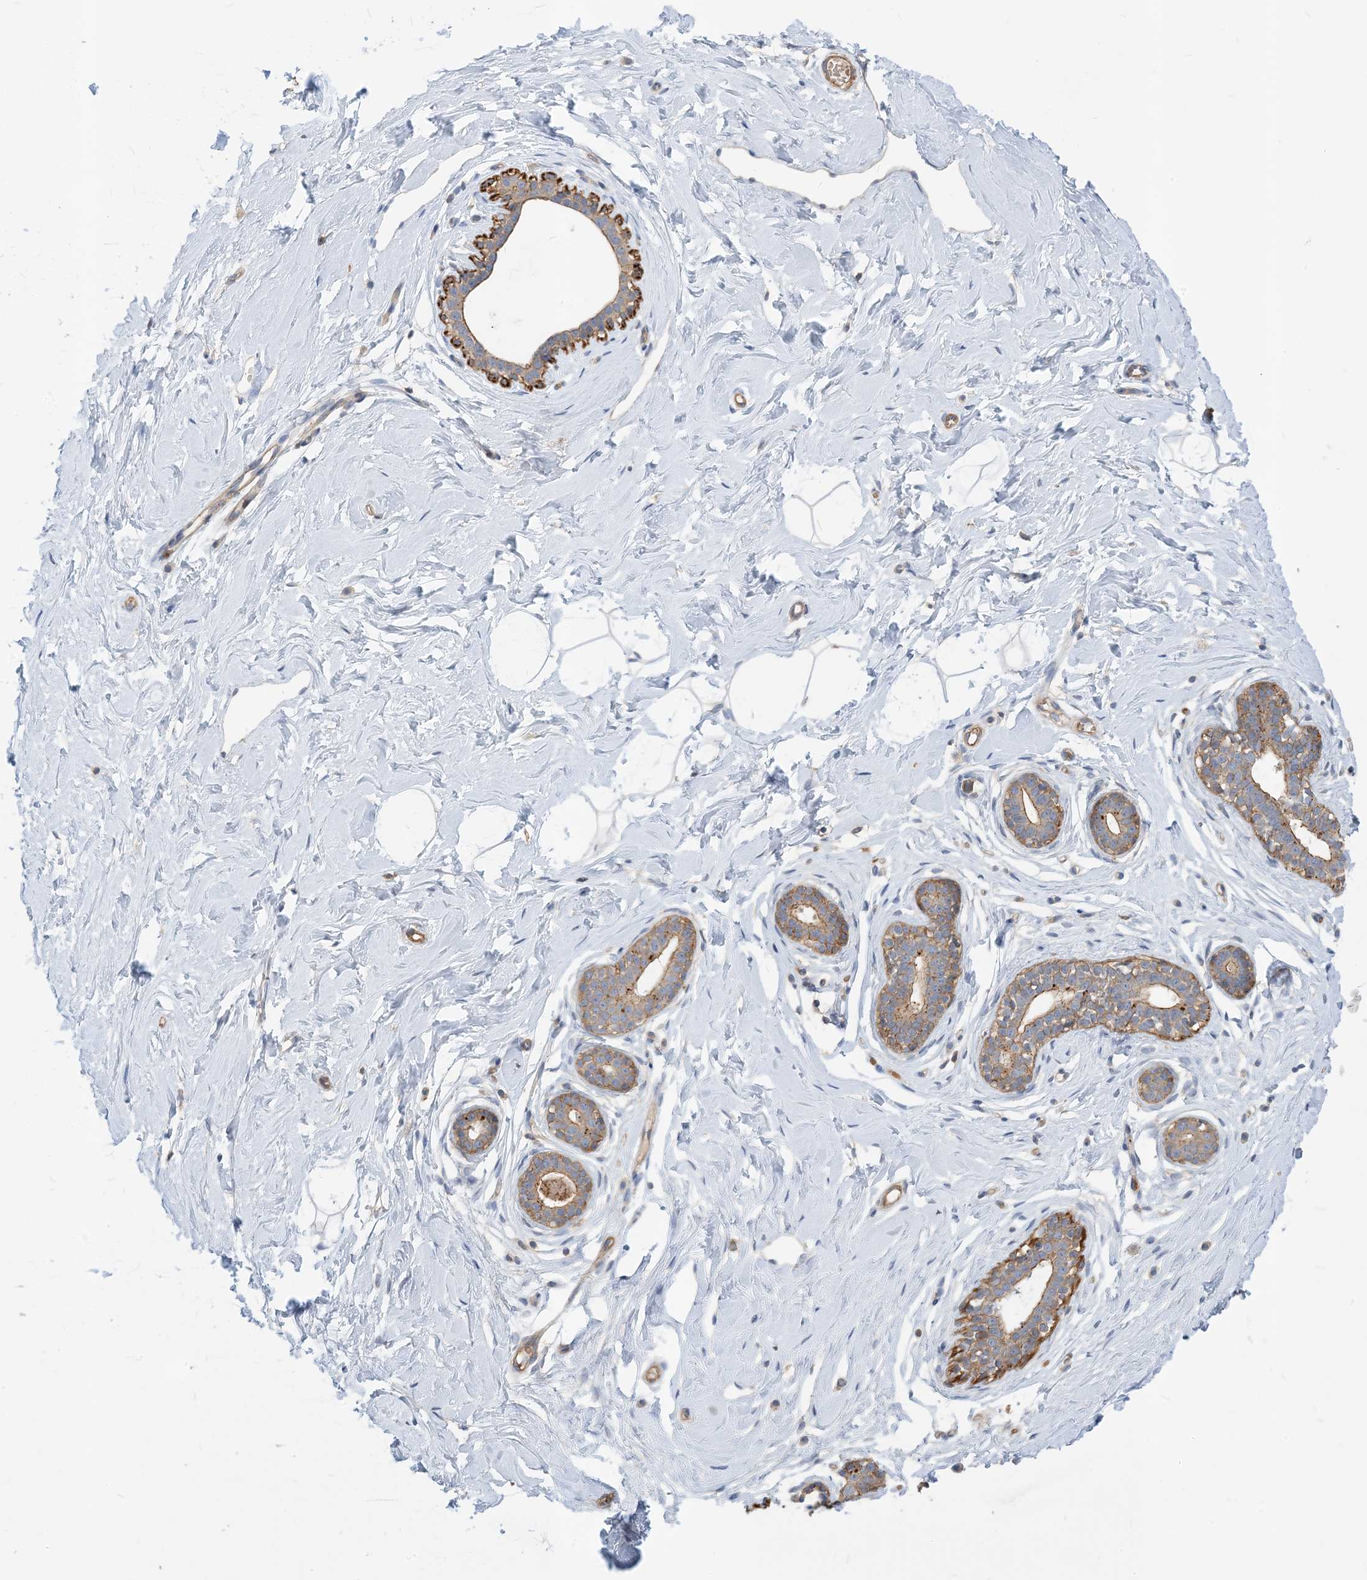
{"staining": {"intensity": "negative", "quantity": "none", "location": "none"}, "tissue": "breast", "cell_type": "Adipocytes", "image_type": "normal", "snomed": [{"axis": "morphology", "description": "Normal tissue, NOS"}, {"axis": "morphology", "description": "Adenoma, NOS"}, {"axis": "topography", "description": "Breast"}], "caption": "Adipocytes show no significant staining in normal breast.", "gene": "PARVG", "patient": {"sex": "female", "age": 23}}